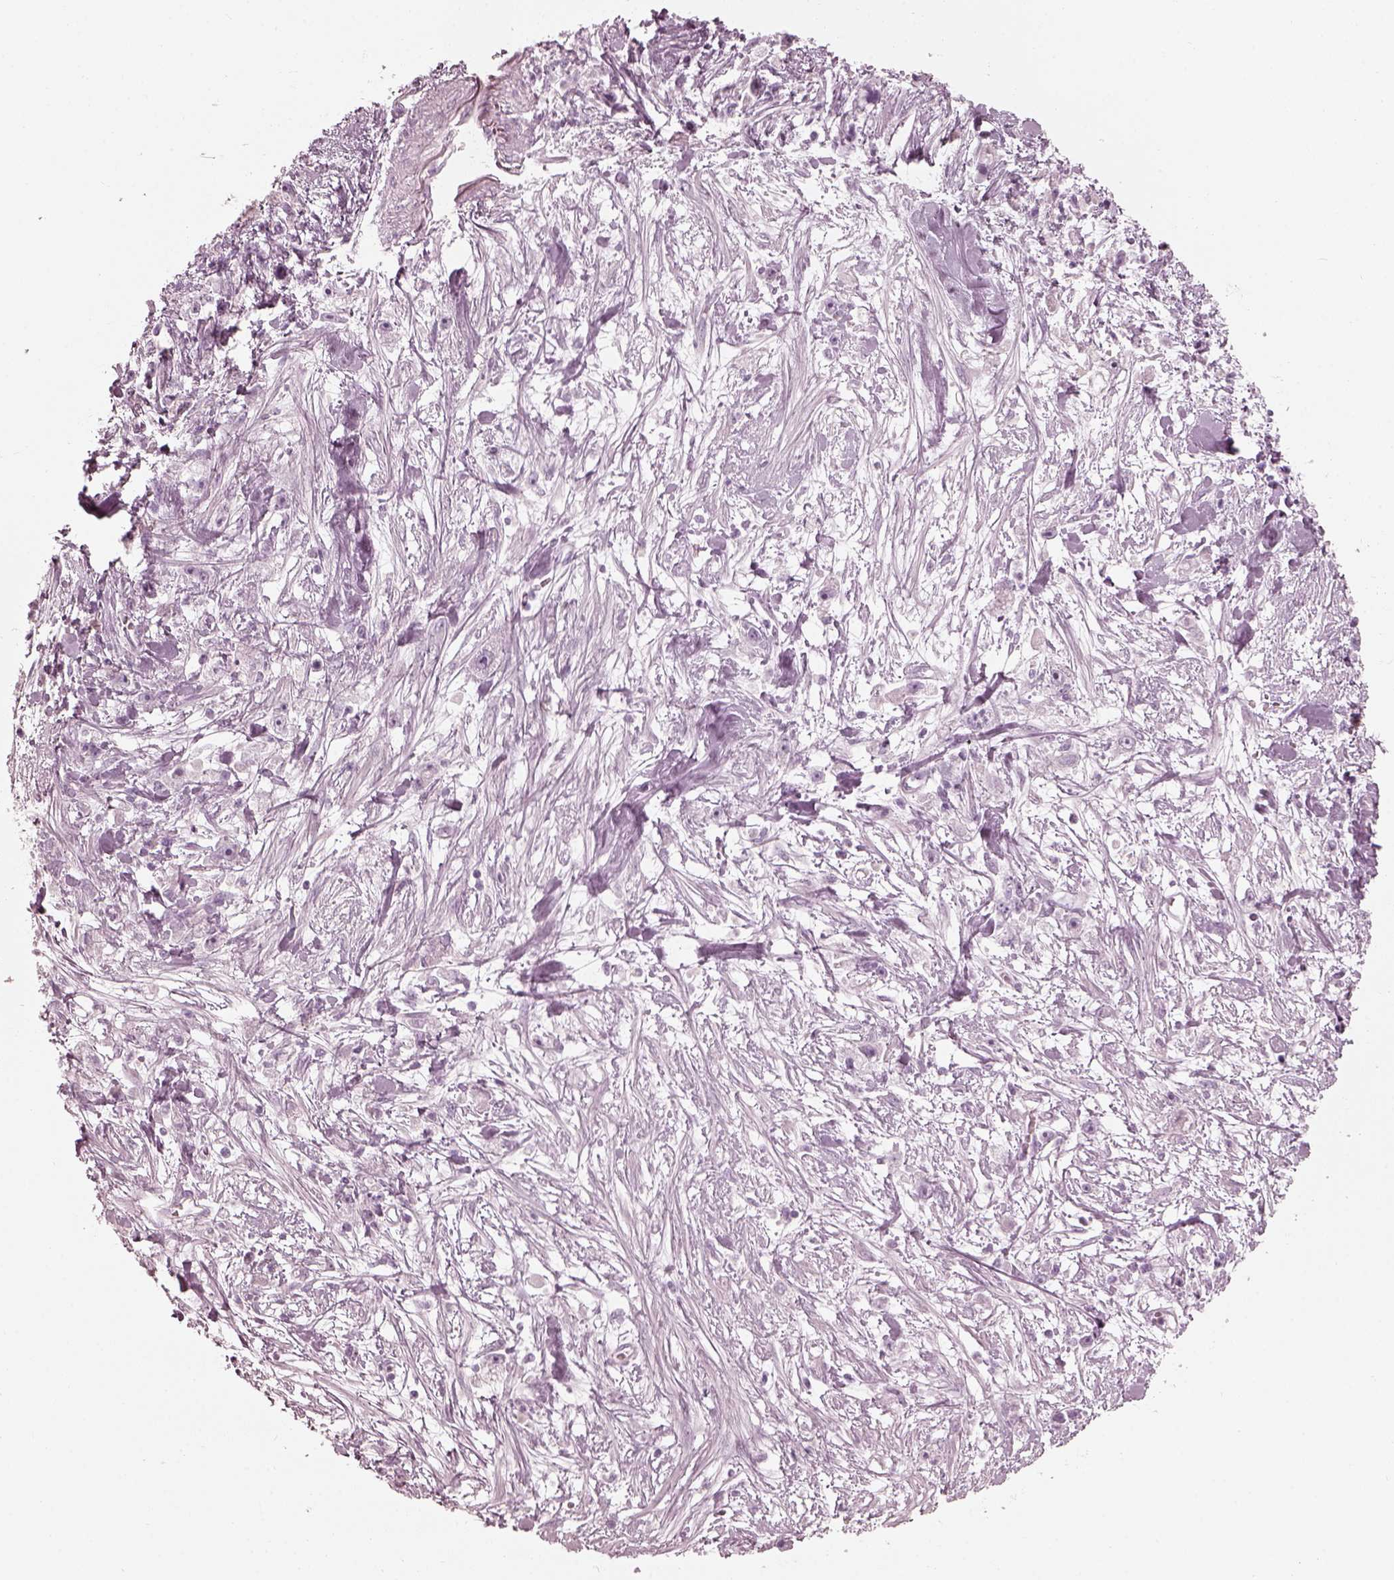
{"staining": {"intensity": "negative", "quantity": "none", "location": "none"}, "tissue": "stomach cancer", "cell_type": "Tumor cells", "image_type": "cancer", "snomed": [{"axis": "morphology", "description": "Adenocarcinoma, NOS"}, {"axis": "topography", "description": "Stomach"}], "caption": "A micrograph of human stomach cancer is negative for staining in tumor cells.", "gene": "SAXO2", "patient": {"sex": "female", "age": 59}}